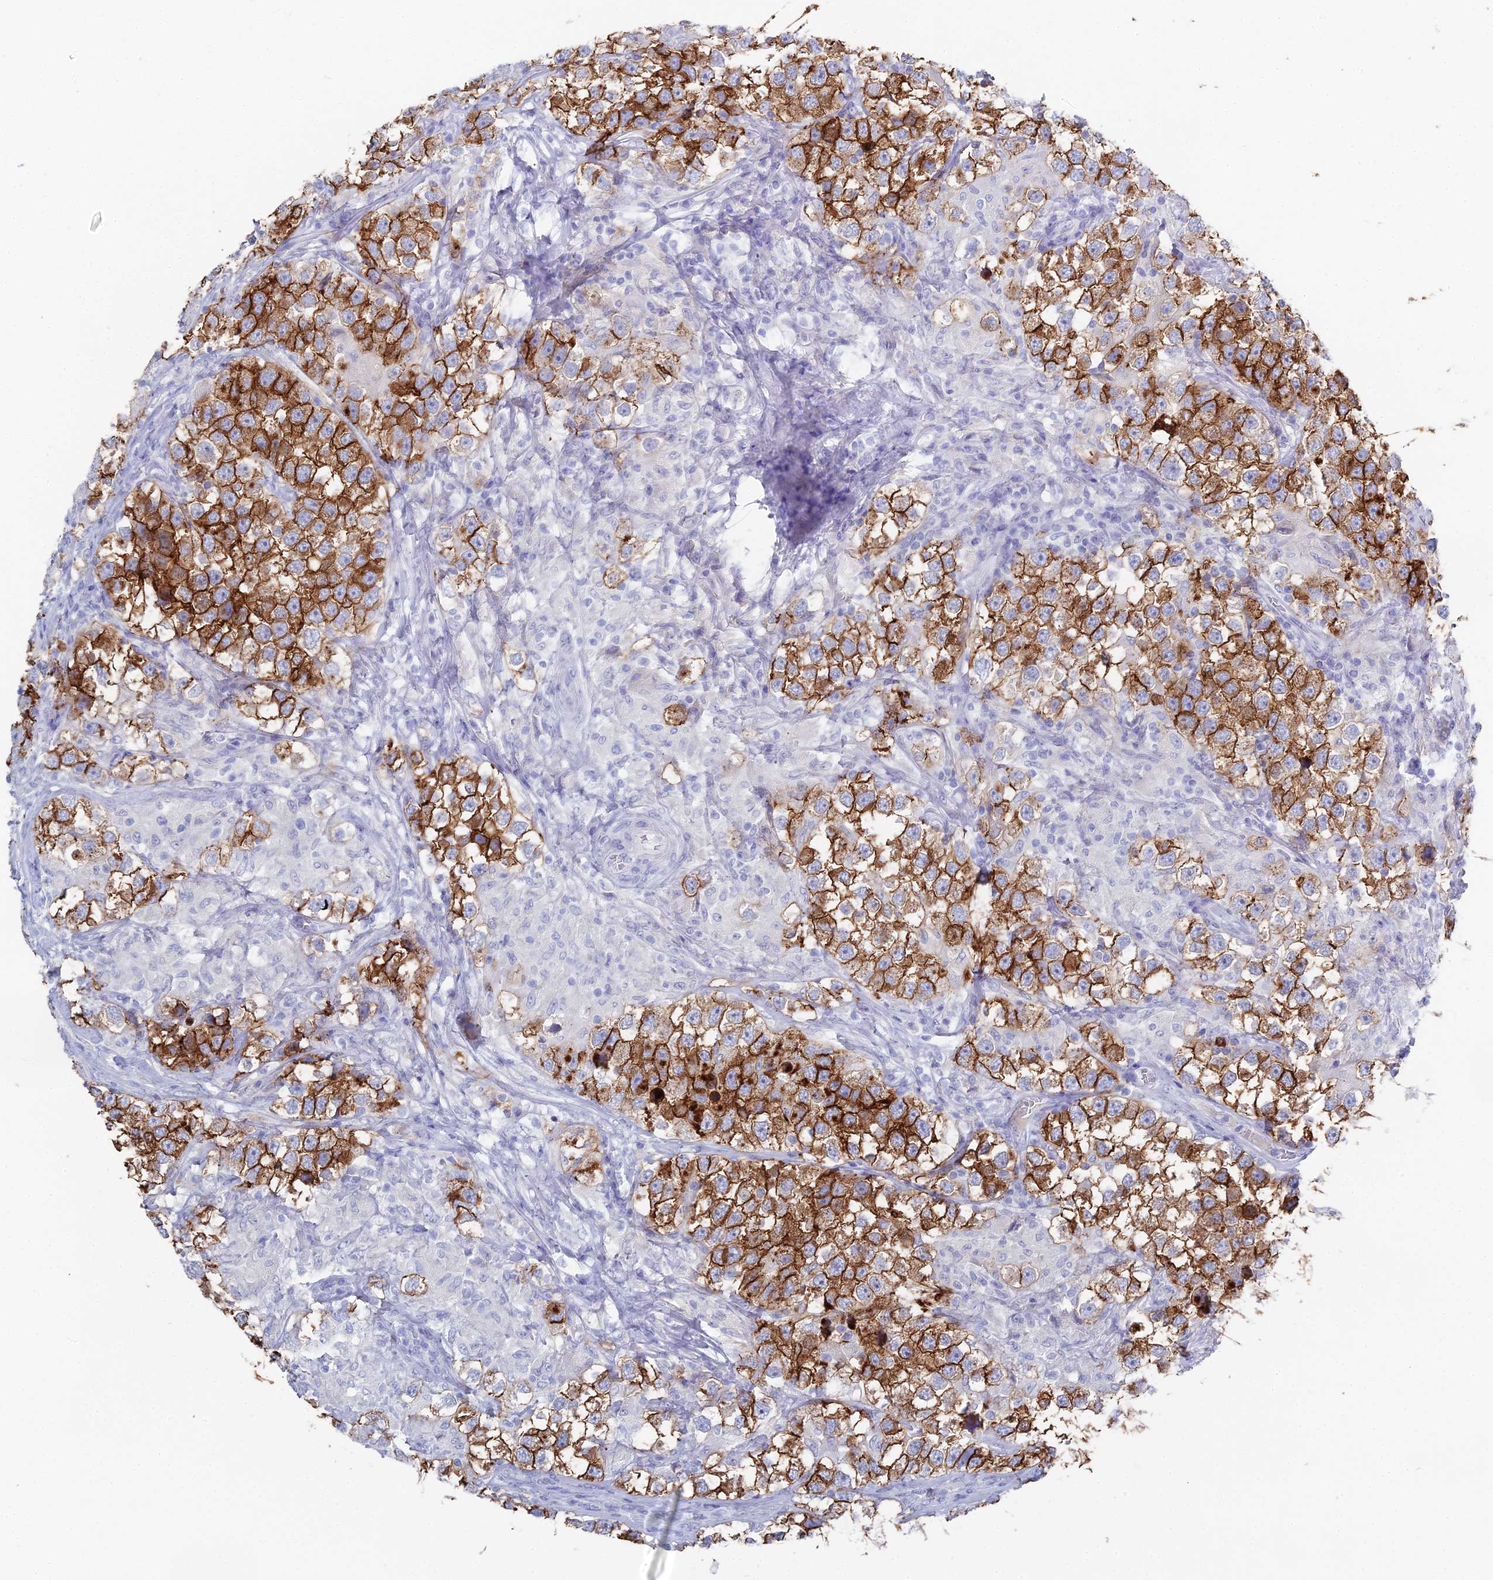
{"staining": {"intensity": "strong", "quantity": ">75%", "location": "cytoplasmic/membranous"}, "tissue": "testis cancer", "cell_type": "Tumor cells", "image_type": "cancer", "snomed": [{"axis": "morphology", "description": "Seminoma, NOS"}, {"axis": "topography", "description": "Testis"}], "caption": "Protein staining demonstrates strong cytoplasmic/membranous positivity in approximately >75% of tumor cells in testis seminoma. The protein of interest is stained brown, and the nuclei are stained in blue (DAB (3,3'-diaminobenzidine) IHC with brightfield microscopy, high magnification).", "gene": "ALPP", "patient": {"sex": "male", "age": 46}}